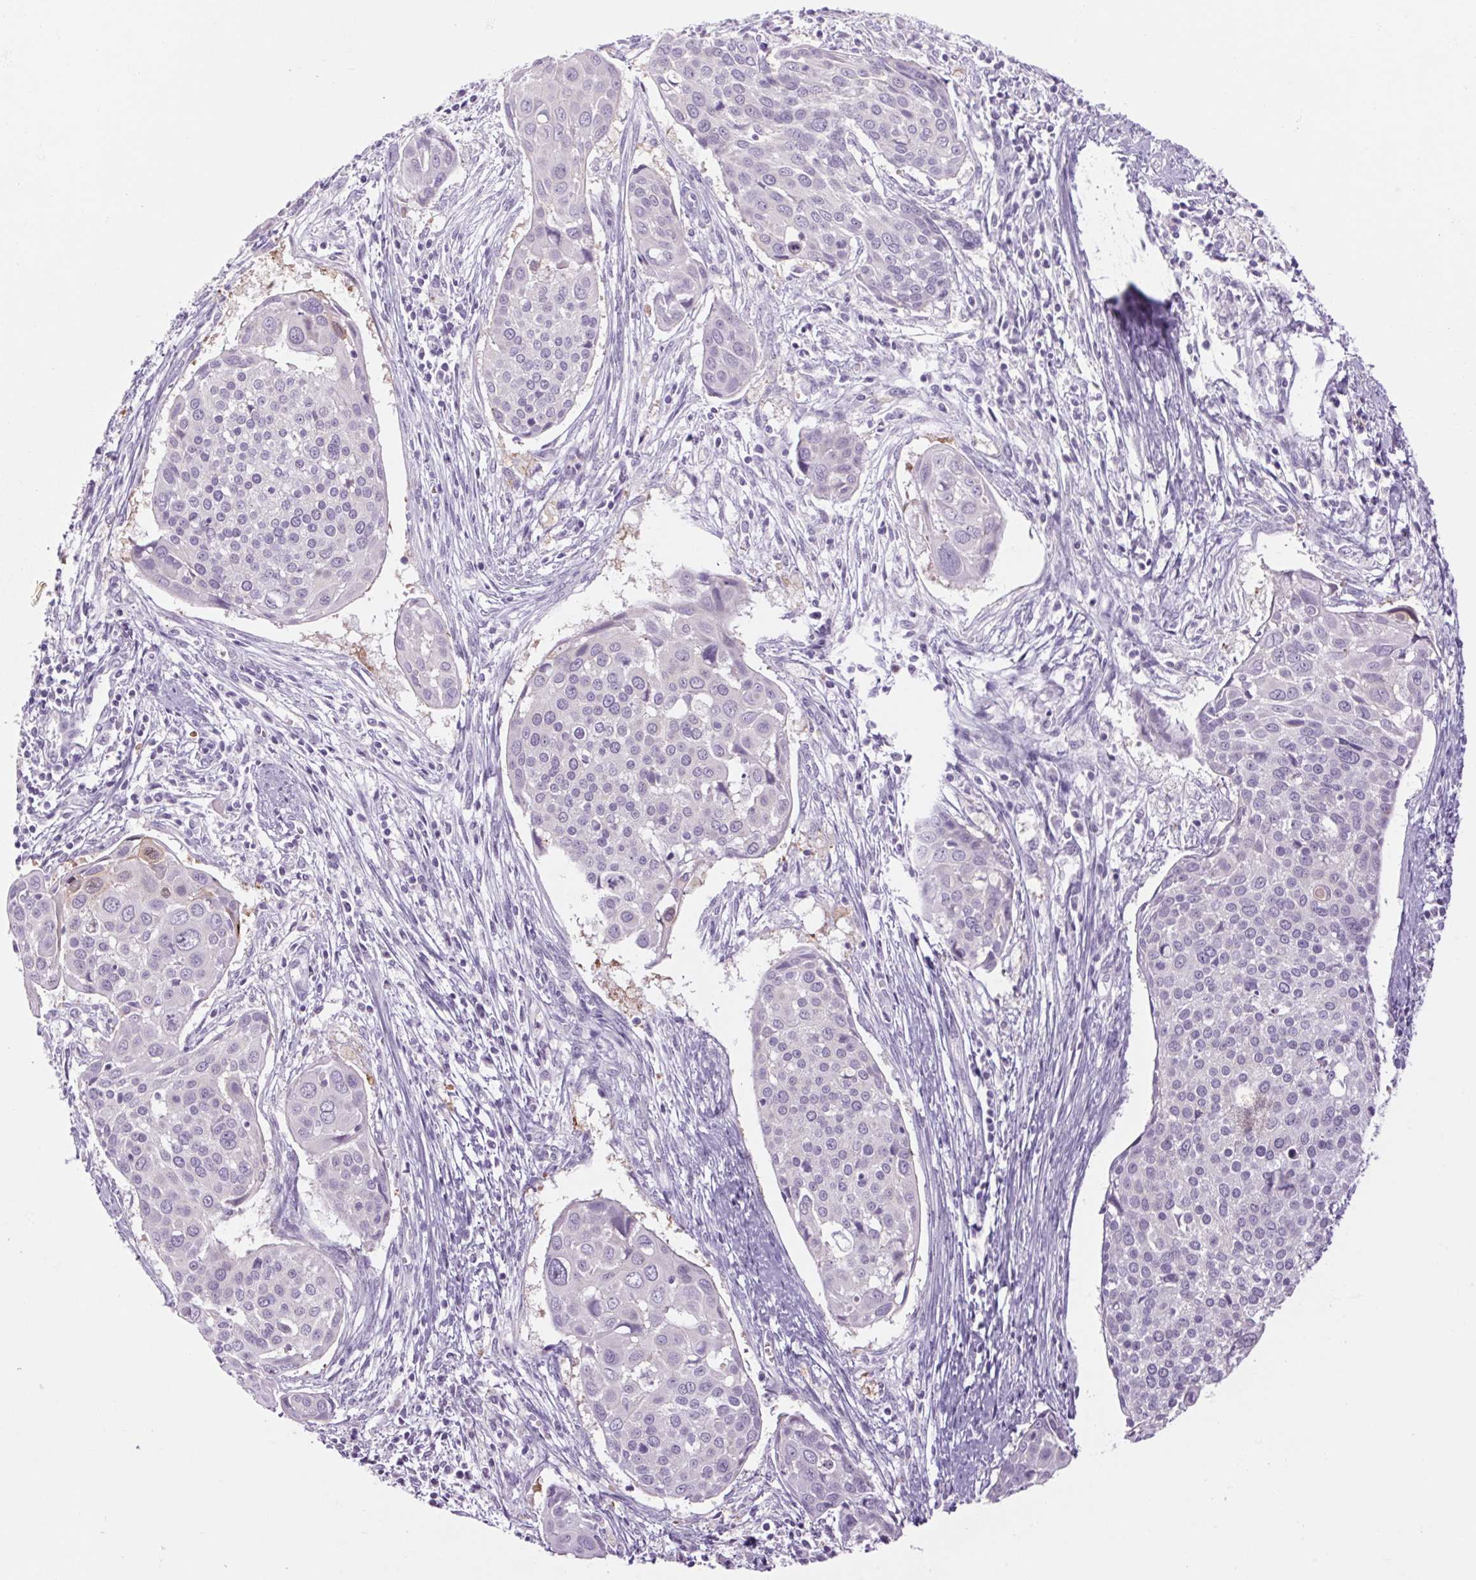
{"staining": {"intensity": "negative", "quantity": "none", "location": "none"}, "tissue": "cervical cancer", "cell_type": "Tumor cells", "image_type": "cancer", "snomed": [{"axis": "morphology", "description": "Squamous cell carcinoma, NOS"}, {"axis": "topography", "description": "Cervix"}], "caption": "The image shows no significant staining in tumor cells of cervical squamous cell carcinoma.", "gene": "RPTN", "patient": {"sex": "female", "age": 39}}